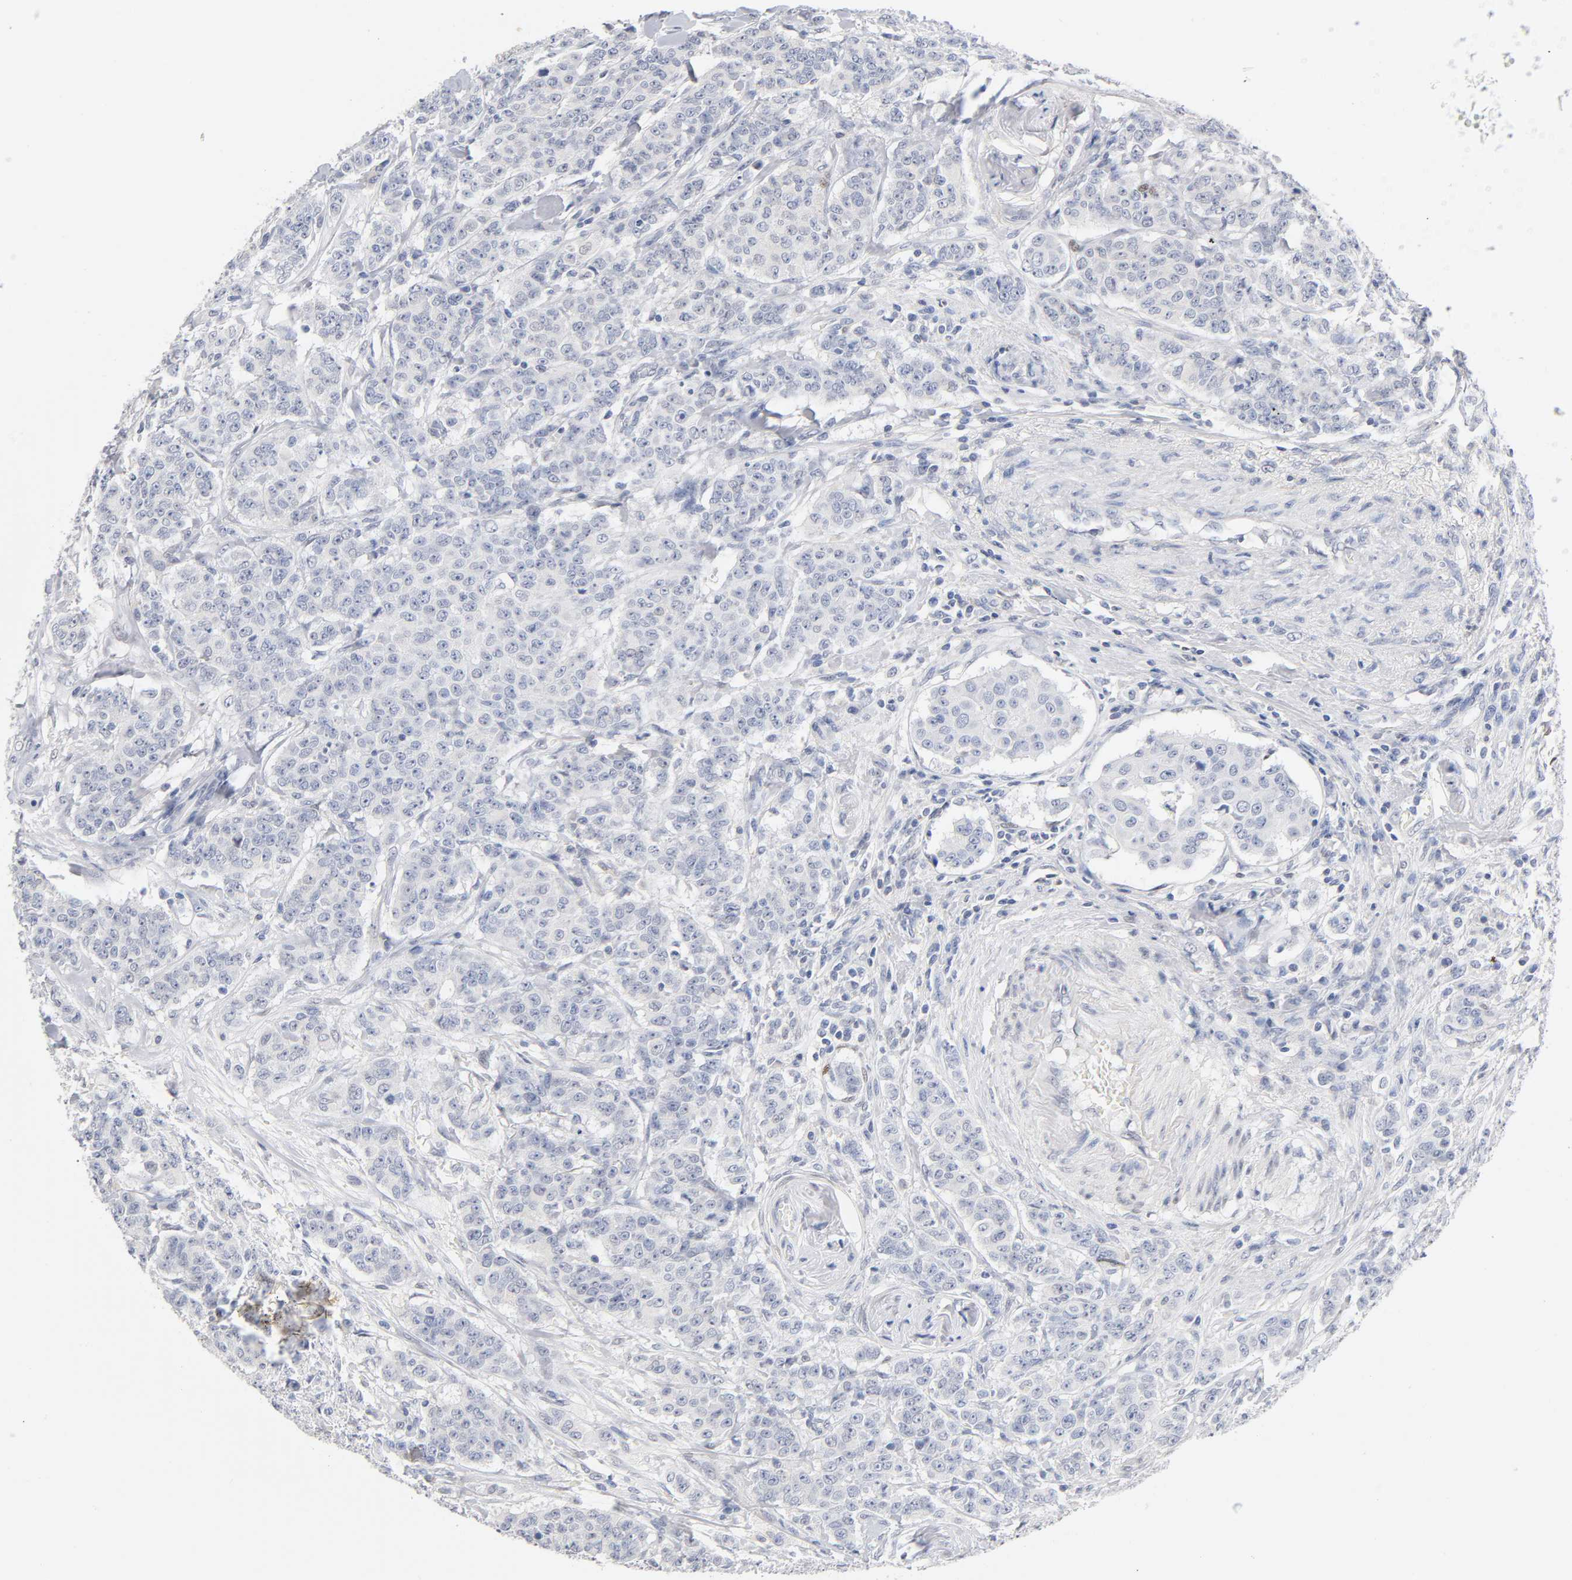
{"staining": {"intensity": "negative", "quantity": "none", "location": "none"}, "tissue": "breast cancer", "cell_type": "Tumor cells", "image_type": "cancer", "snomed": [{"axis": "morphology", "description": "Duct carcinoma"}, {"axis": "topography", "description": "Breast"}], "caption": "Immunohistochemical staining of human breast cancer demonstrates no significant positivity in tumor cells. The staining is performed using DAB brown chromogen with nuclei counter-stained in using hematoxylin.", "gene": "NFATC1", "patient": {"sex": "female", "age": 40}}